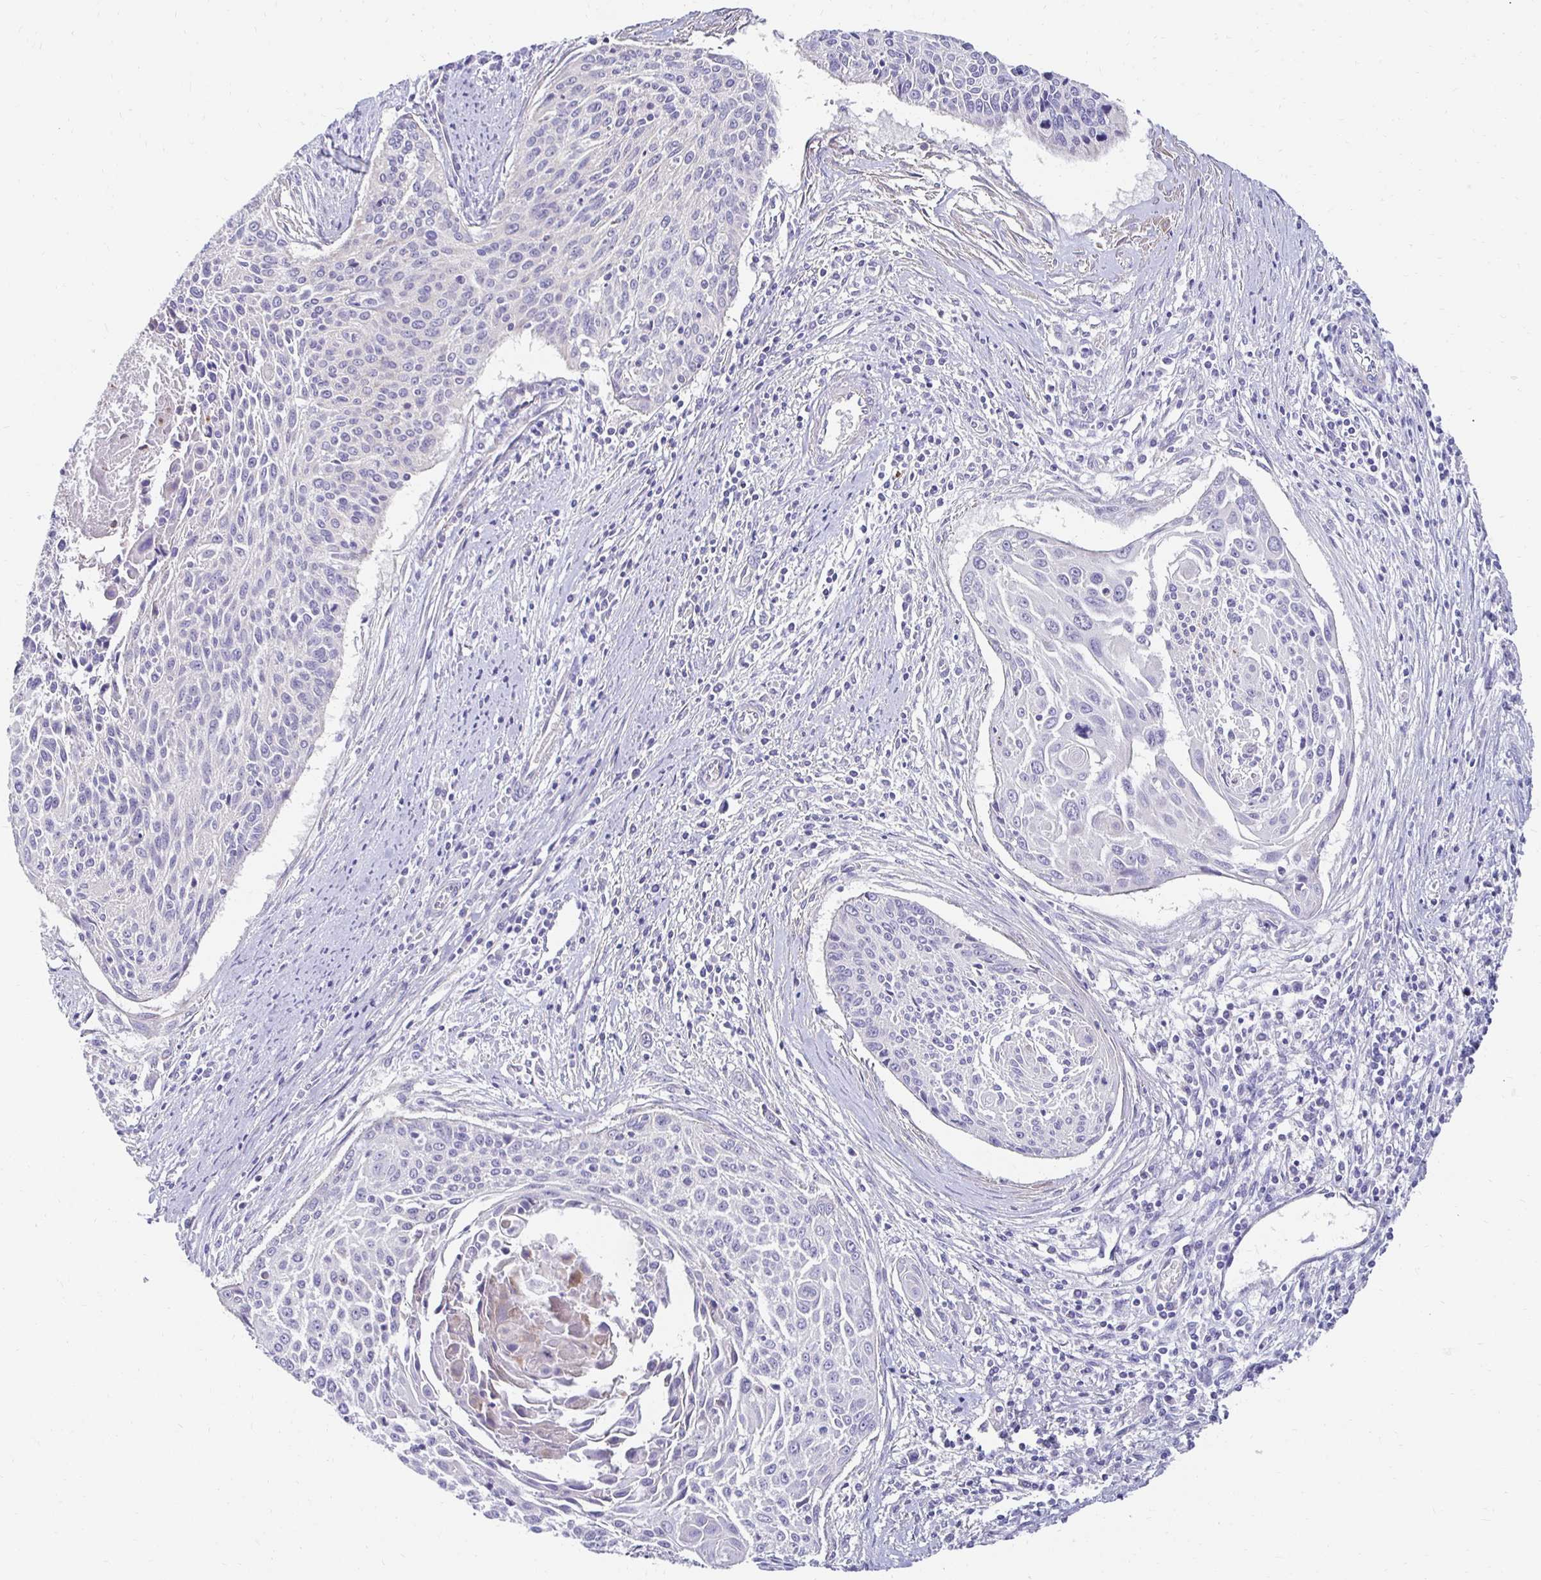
{"staining": {"intensity": "negative", "quantity": "none", "location": "none"}, "tissue": "cervical cancer", "cell_type": "Tumor cells", "image_type": "cancer", "snomed": [{"axis": "morphology", "description": "Squamous cell carcinoma, NOS"}, {"axis": "topography", "description": "Cervix"}], "caption": "Immunohistochemical staining of cervical squamous cell carcinoma demonstrates no significant staining in tumor cells.", "gene": "AKAP6", "patient": {"sex": "female", "age": 55}}